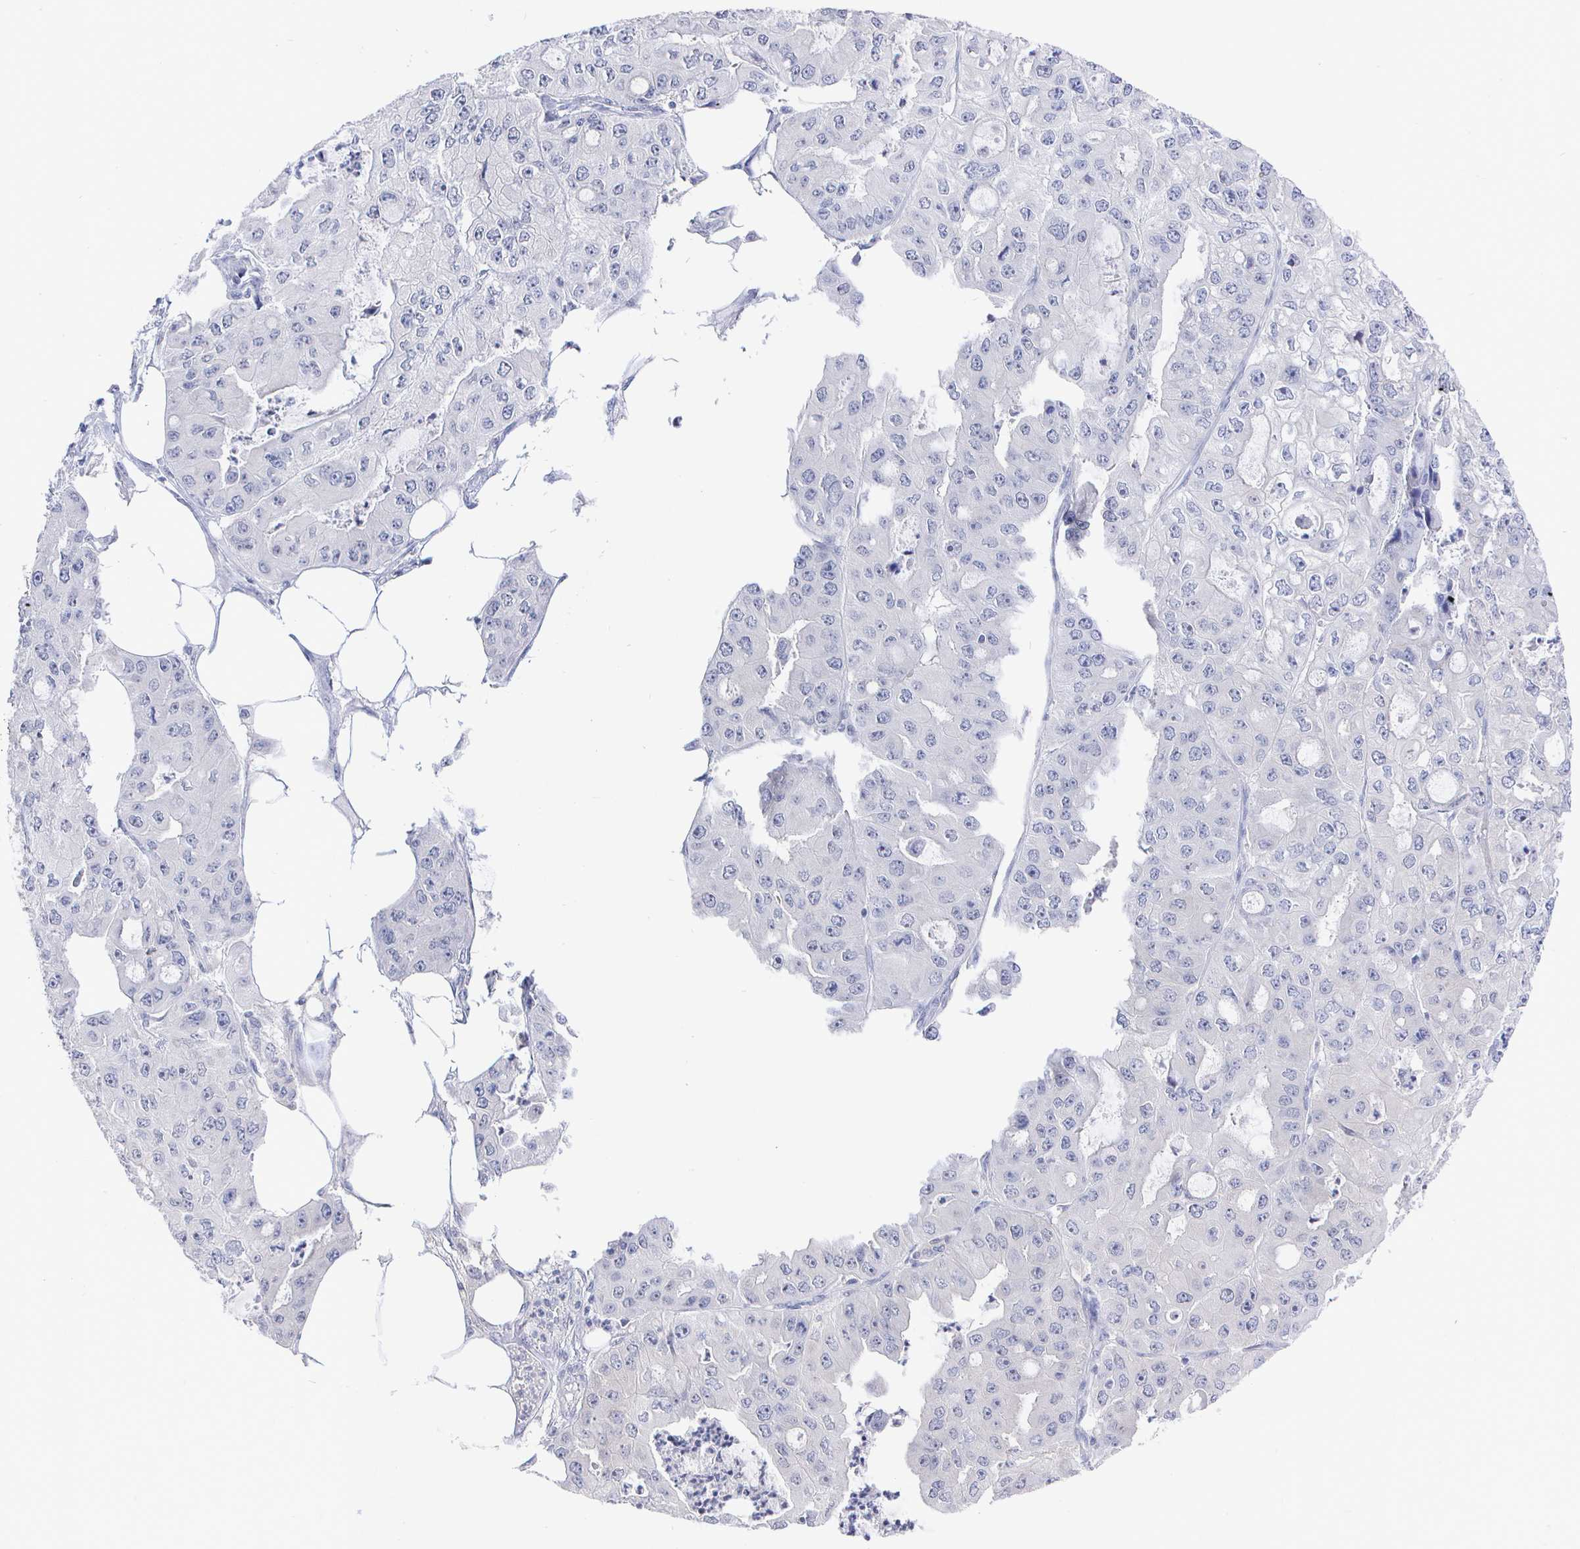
{"staining": {"intensity": "negative", "quantity": "none", "location": "none"}, "tissue": "ovarian cancer", "cell_type": "Tumor cells", "image_type": "cancer", "snomed": [{"axis": "morphology", "description": "Cystadenocarcinoma, serous, NOS"}, {"axis": "topography", "description": "Ovary"}], "caption": "Human ovarian cancer (serous cystadenocarcinoma) stained for a protein using immunohistochemistry (IHC) shows no staining in tumor cells.", "gene": "LRRC23", "patient": {"sex": "female", "age": 56}}